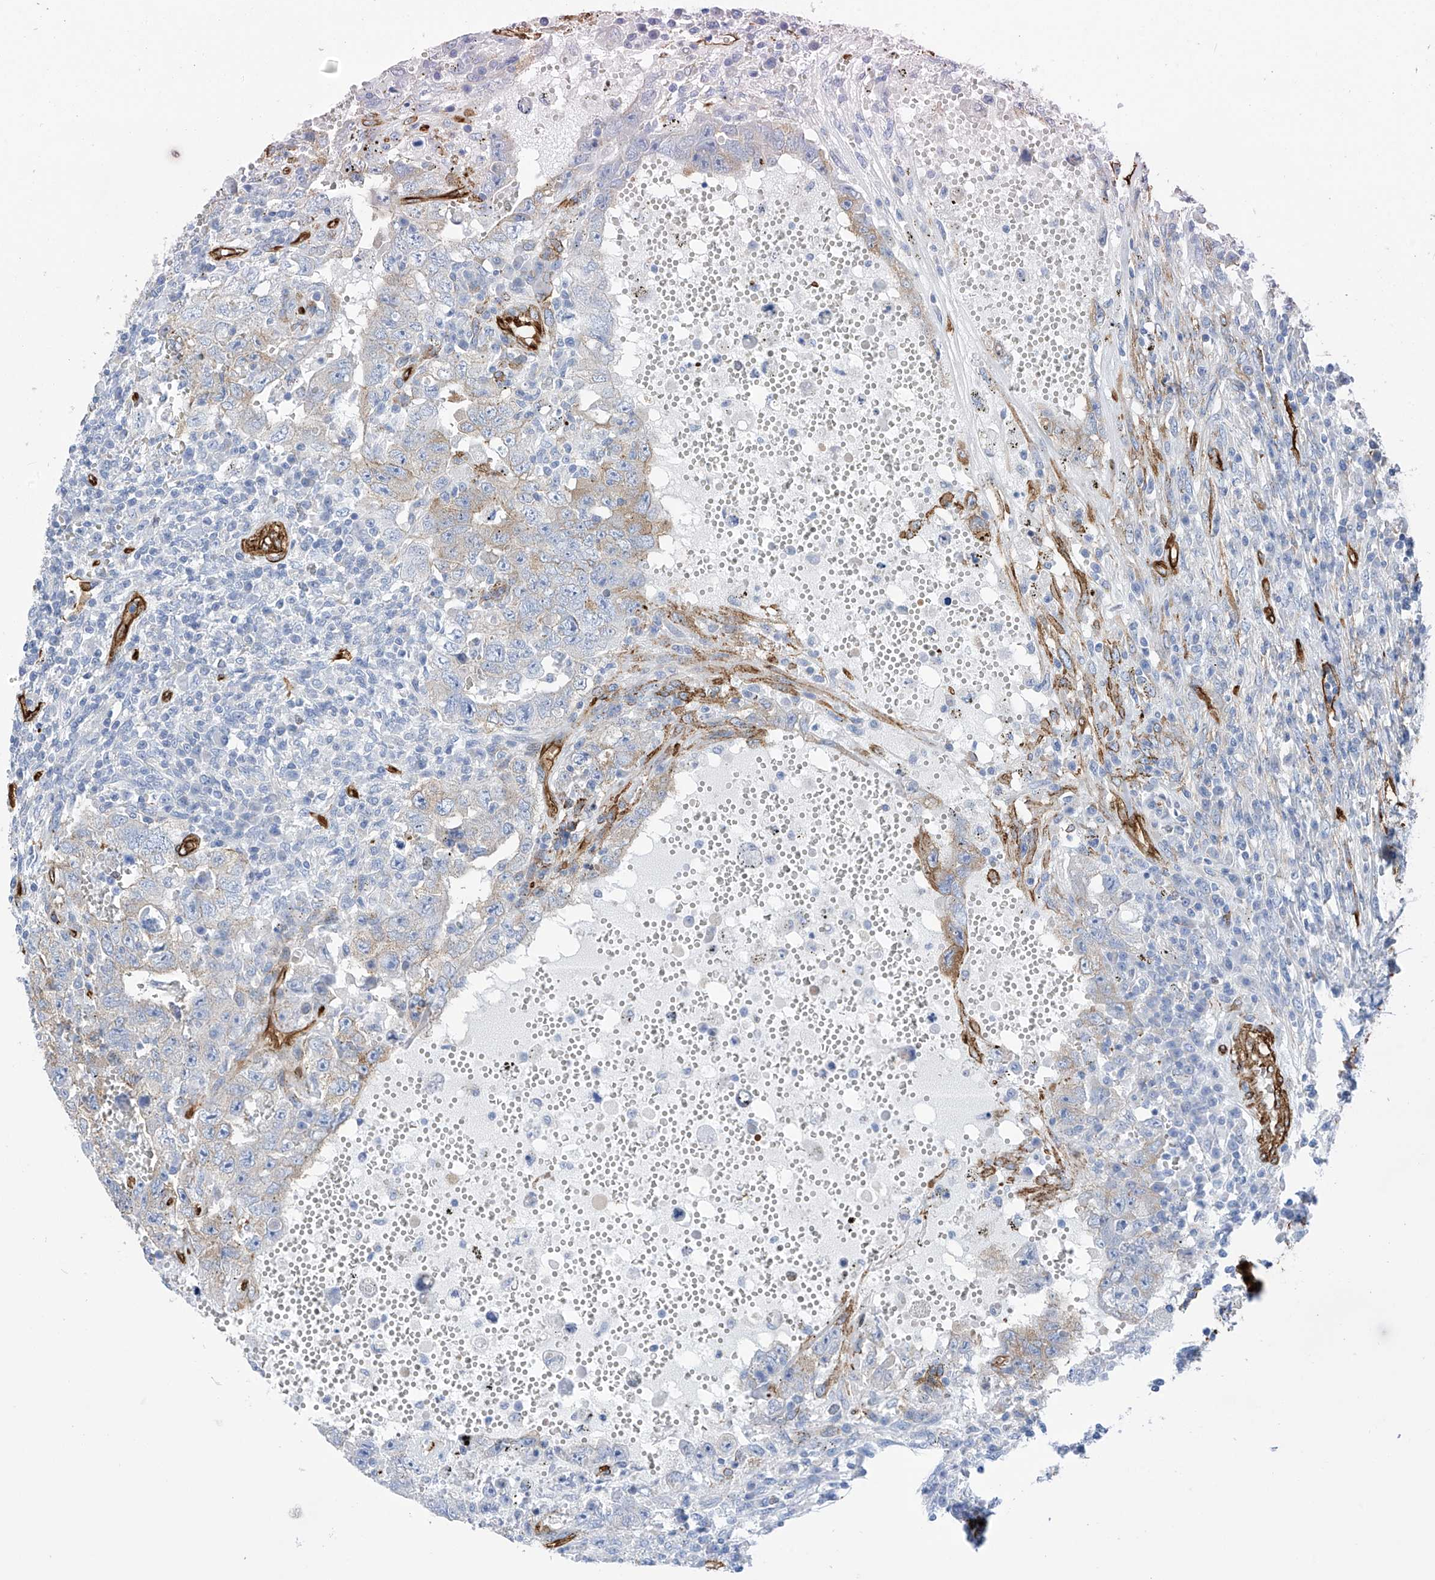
{"staining": {"intensity": "weak", "quantity": "<25%", "location": "cytoplasmic/membranous"}, "tissue": "testis cancer", "cell_type": "Tumor cells", "image_type": "cancer", "snomed": [{"axis": "morphology", "description": "Carcinoma, Embryonal, NOS"}, {"axis": "topography", "description": "Testis"}], "caption": "Tumor cells show no significant expression in testis cancer (embryonal carcinoma). Nuclei are stained in blue.", "gene": "UBTD1", "patient": {"sex": "male", "age": 26}}